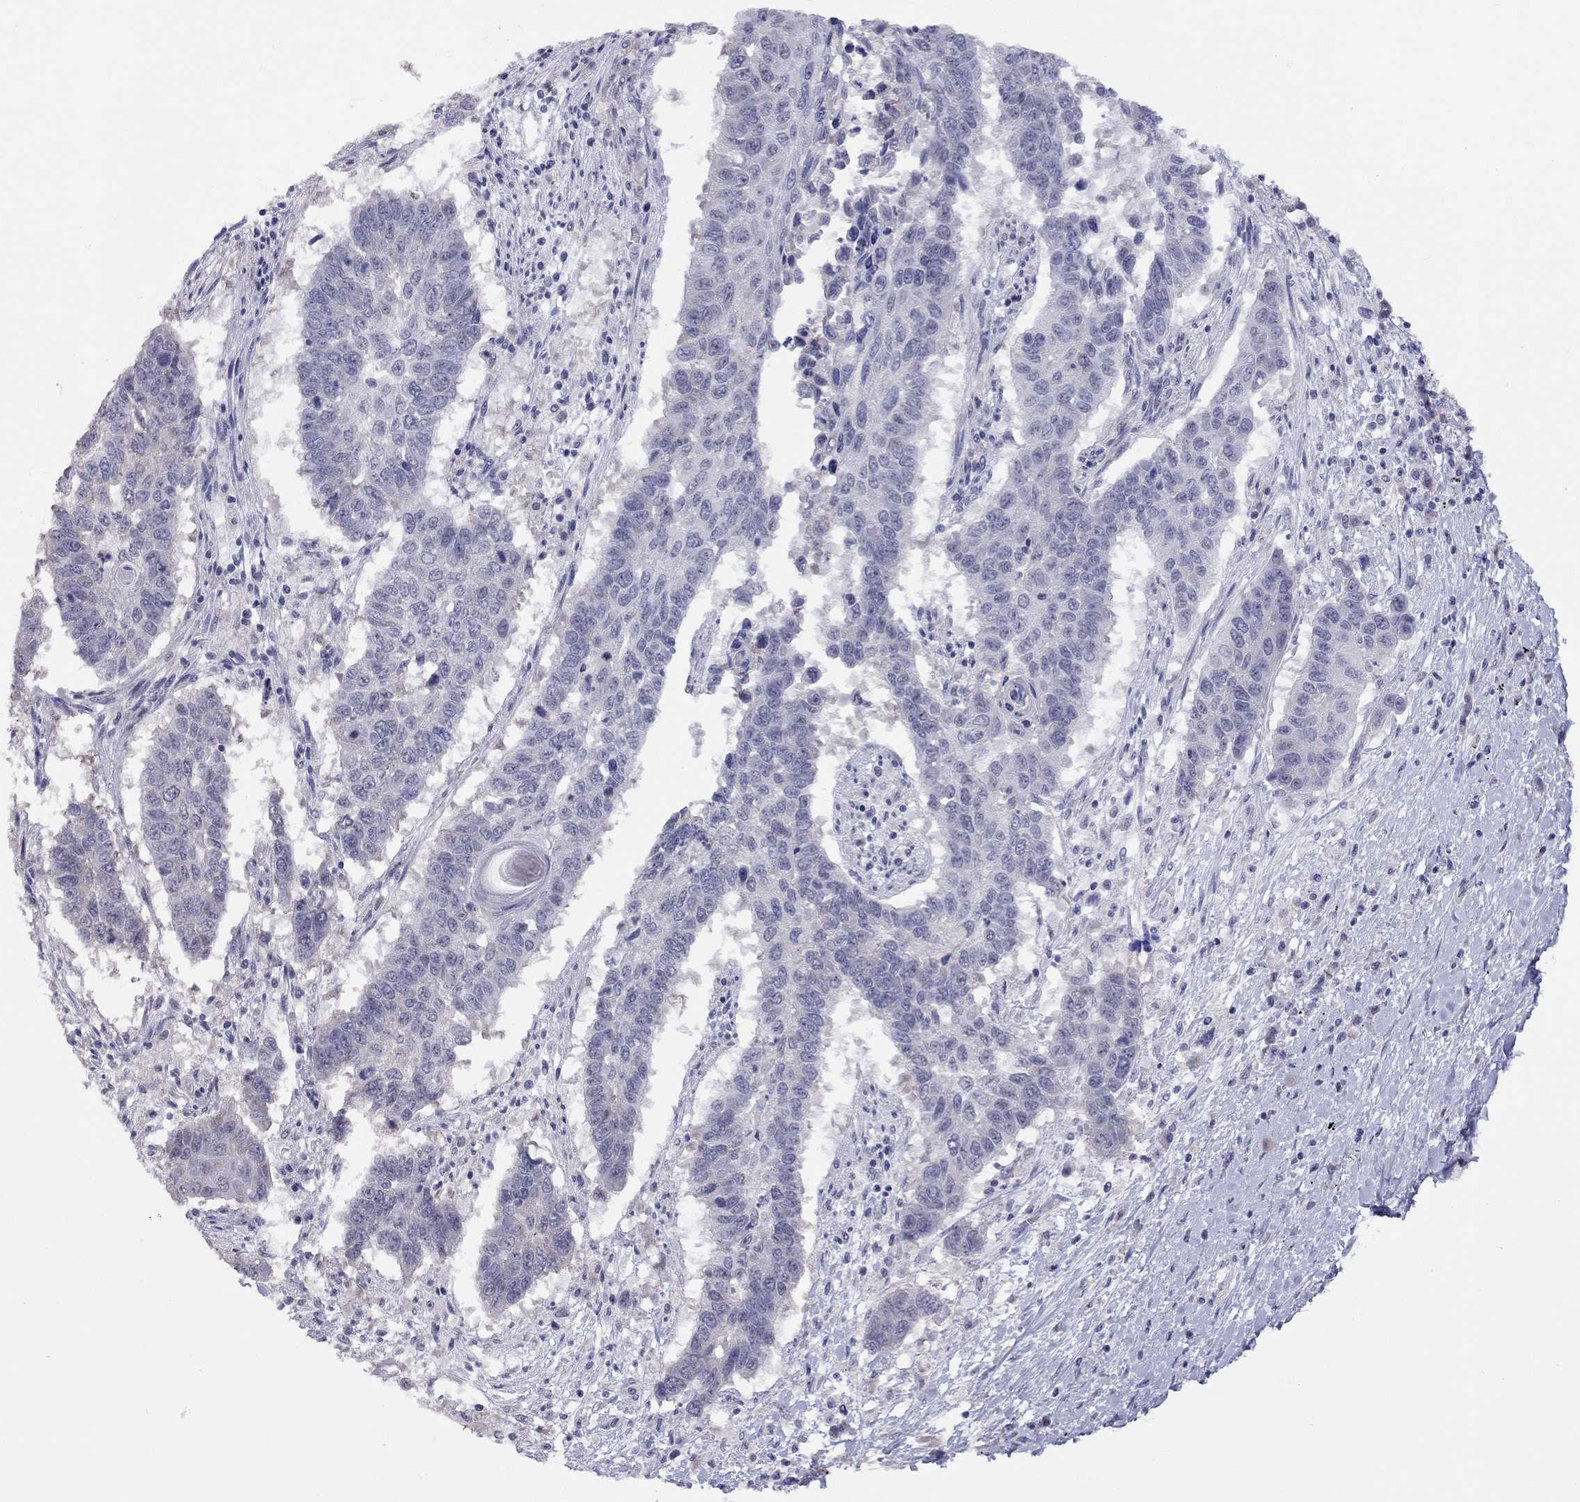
{"staining": {"intensity": "negative", "quantity": "none", "location": "none"}, "tissue": "lung cancer", "cell_type": "Tumor cells", "image_type": "cancer", "snomed": [{"axis": "morphology", "description": "Squamous cell carcinoma, NOS"}, {"axis": "topography", "description": "Lung"}], "caption": "Tumor cells show no significant protein staining in lung cancer. (Stains: DAB (3,3'-diaminobenzidine) IHC with hematoxylin counter stain, Microscopy: brightfield microscopy at high magnification).", "gene": "HES5", "patient": {"sex": "male", "age": 73}}